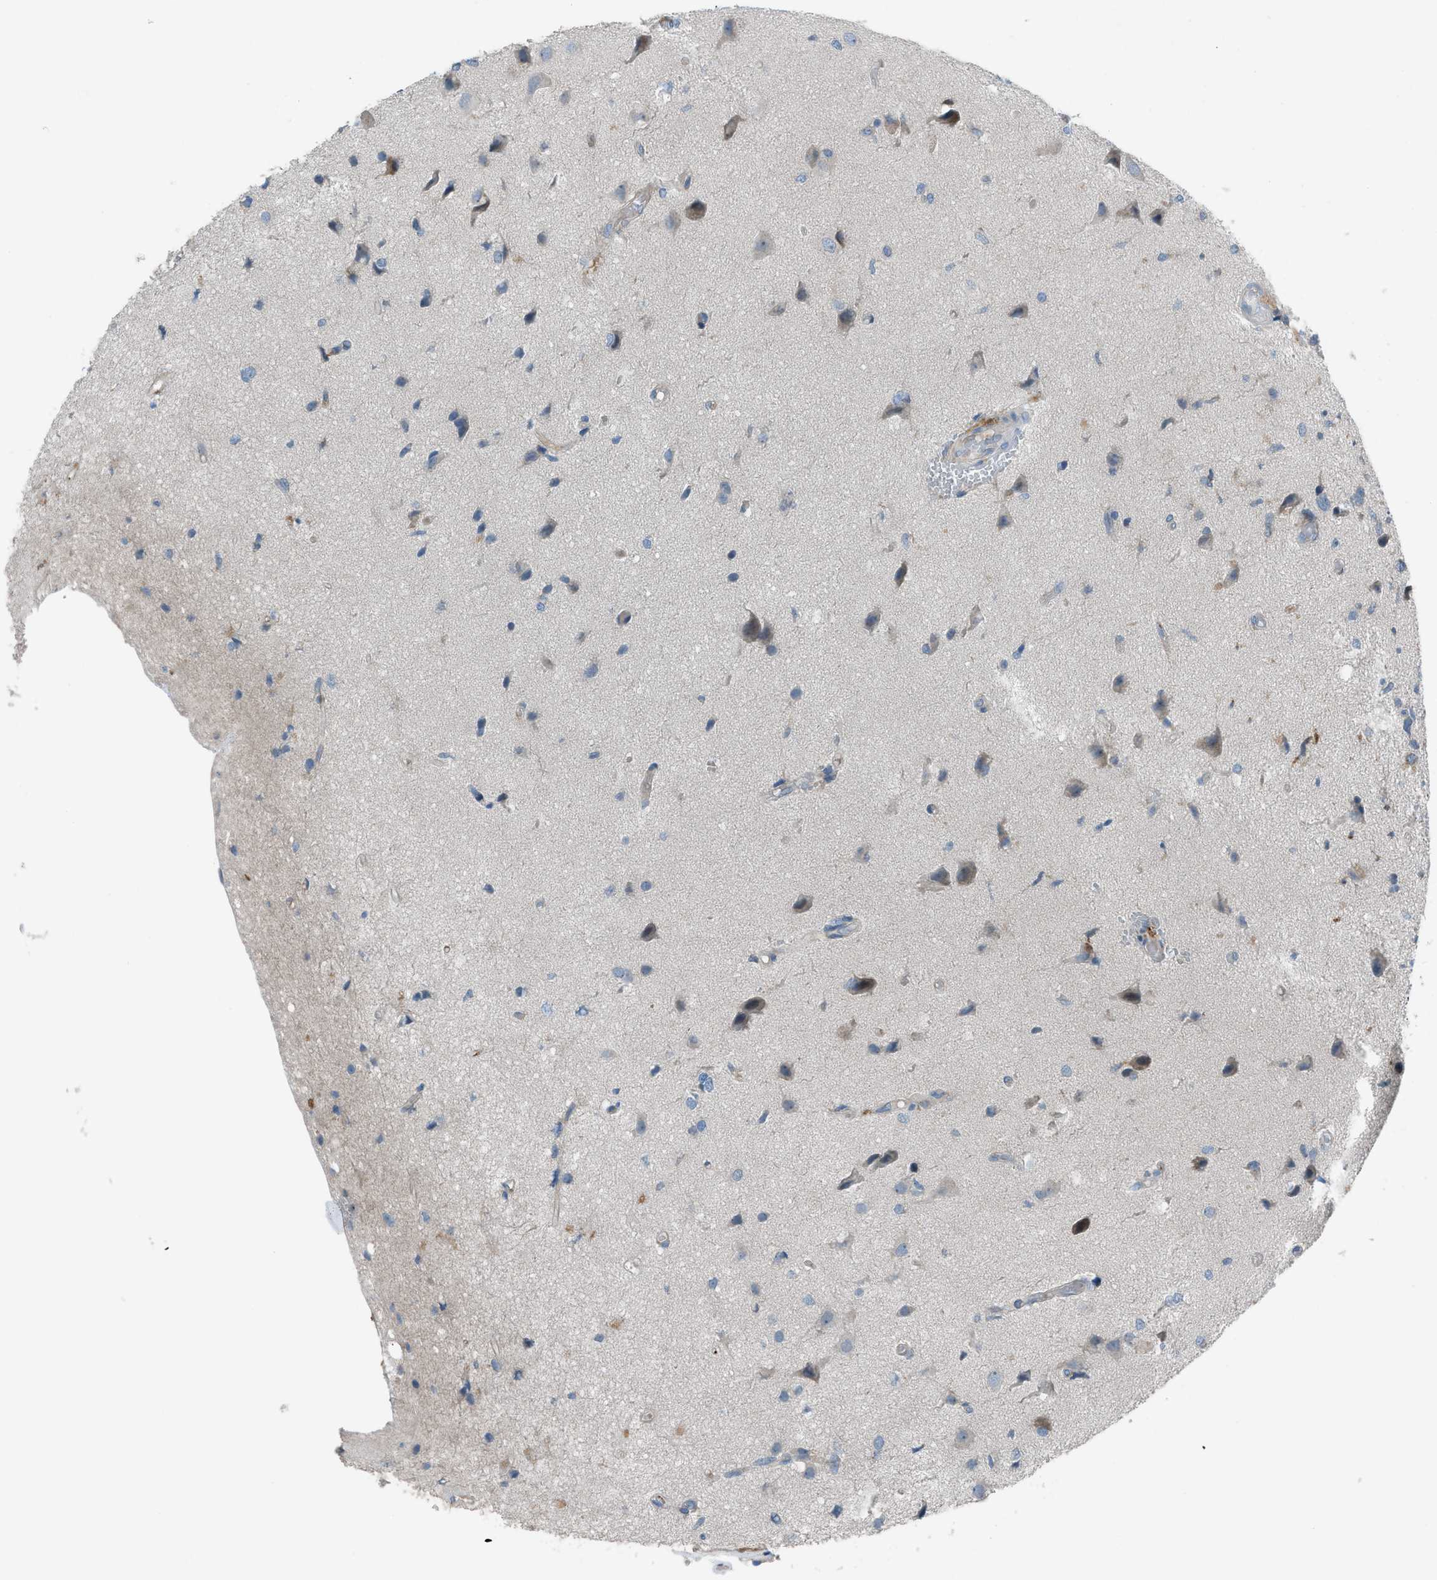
{"staining": {"intensity": "negative", "quantity": "none", "location": "none"}, "tissue": "glioma", "cell_type": "Tumor cells", "image_type": "cancer", "snomed": [{"axis": "morphology", "description": "Glioma, malignant, High grade"}, {"axis": "topography", "description": "Brain"}], "caption": "Immunohistochemistry histopathology image of neoplastic tissue: malignant high-grade glioma stained with DAB (3,3'-diaminobenzidine) exhibits no significant protein staining in tumor cells. The staining was performed using DAB (3,3'-diaminobenzidine) to visualize the protein expression in brown, while the nuclei were stained in blue with hematoxylin (Magnification: 20x).", "gene": "HEG1", "patient": {"sex": "female", "age": 59}}